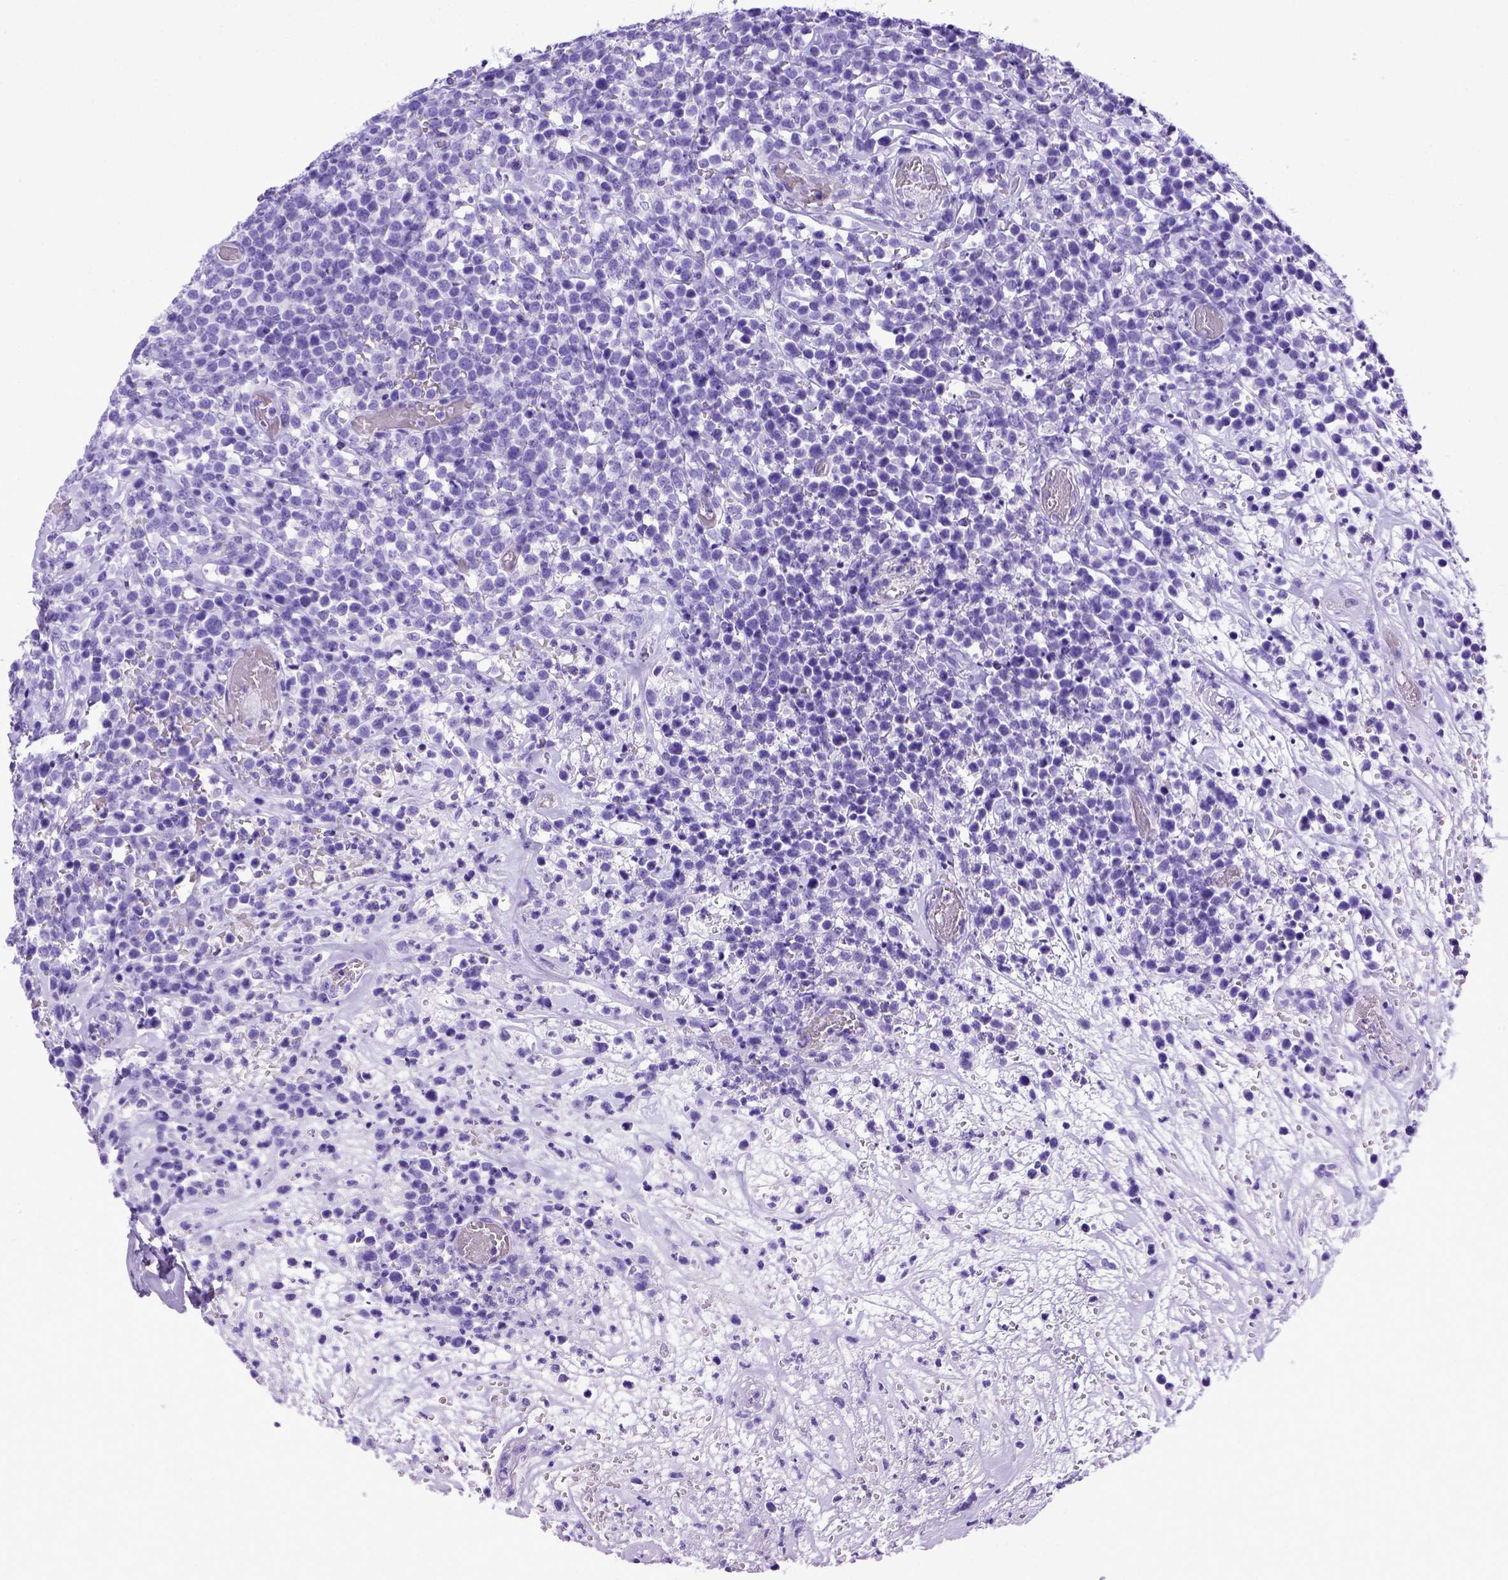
{"staining": {"intensity": "negative", "quantity": "none", "location": "none"}, "tissue": "lymphoma", "cell_type": "Tumor cells", "image_type": "cancer", "snomed": [{"axis": "morphology", "description": "Malignant lymphoma, non-Hodgkin's type, High grade"}, {"axis": "topography", "description": "Soft tissue"}], "caption": "Tumor cells show no significant protein positivity in lymphoma.", "gene": "MEOX2", "patient": {"sex": "female", "age": 56}}